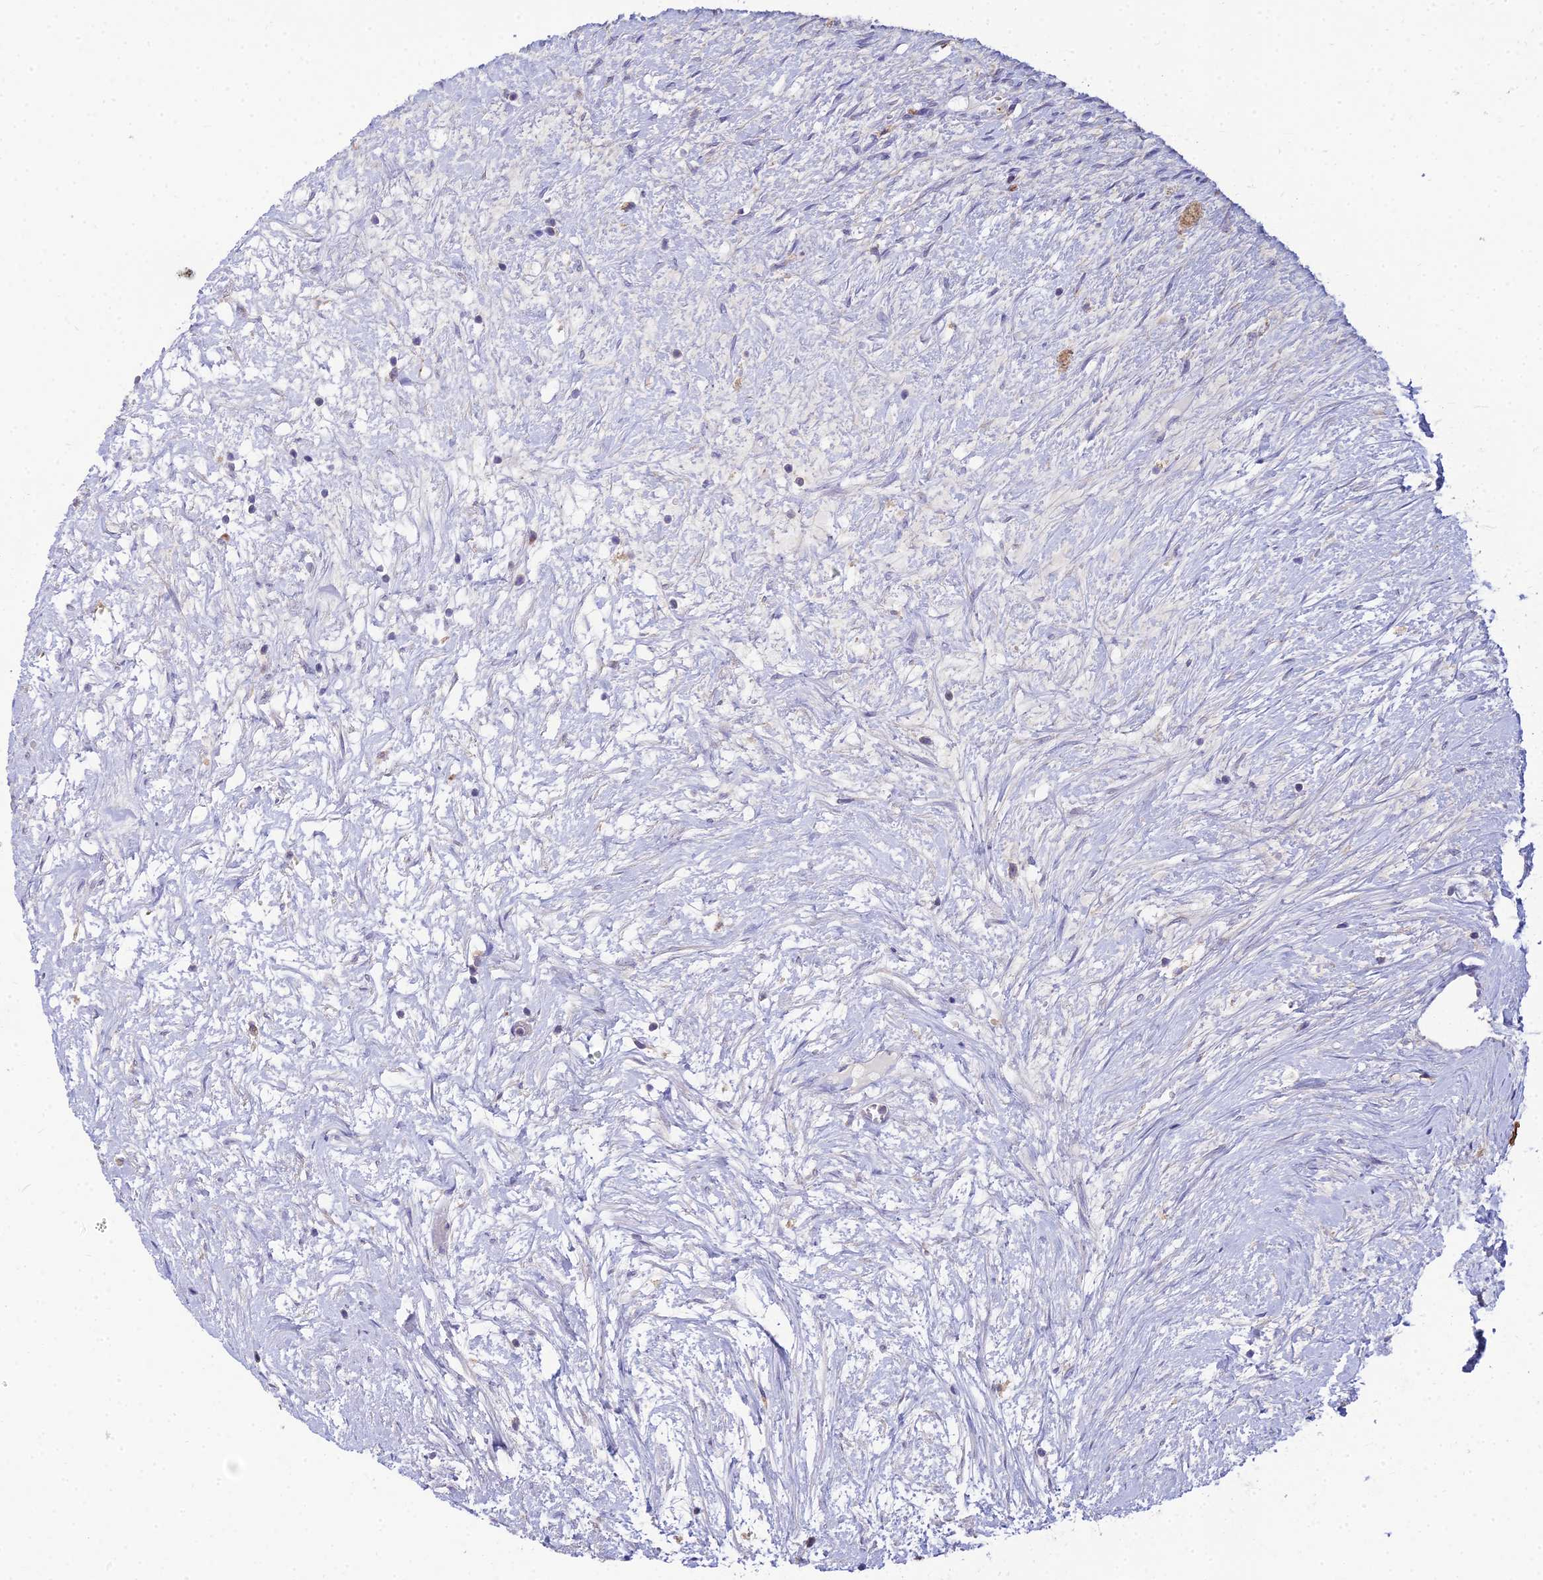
{"staining": {"intensity": "negative", "quantity": "none", "location": "none"}, "tissue": "ovary", "cell_type": "Ovarian stroma cells", "image_type": "normal", "snomed": [{"axis": "morphology", "description": "Normal tissue, NOS"}, {"axis": "topography", "description": "Ovary"}], "caption": "The histopathology image reveals no staining of ovarian stroma cells in normal ovary.", "gene": "ARL8A", "patient": {"sex": "female", "age": 44}}